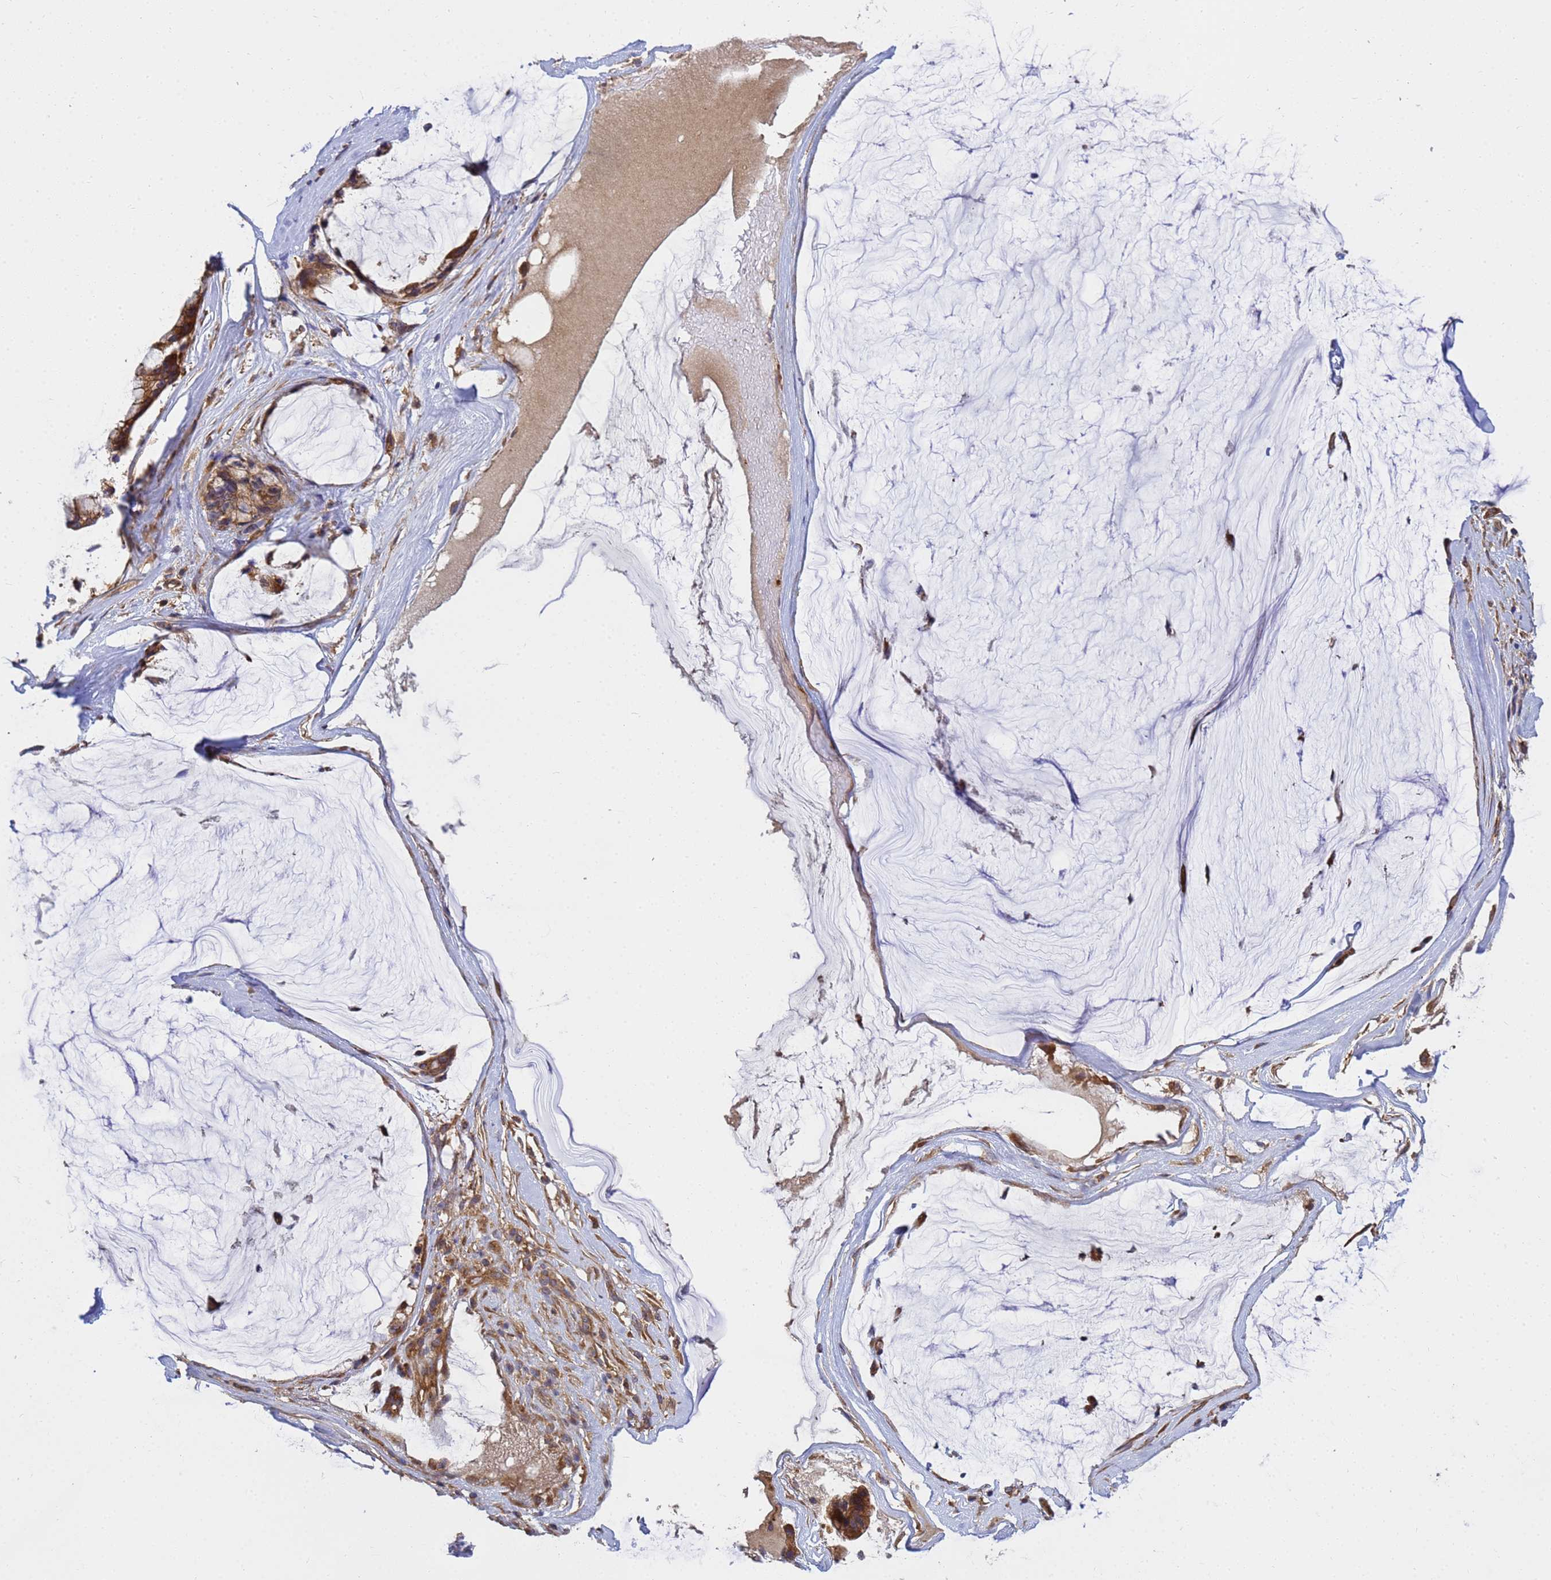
{"staining": {"intensity": "strong", "quantity": ">75%", "location": "cytoplasmic/membranous"}, "tissue": "ovarian cancer", "cell_type": "Tumor cells", "image_type": "cancer", "snomed": [{"axis": "morphology", "description": "Cystadenocarcinoma, mucinous, NOS"}, {"axis": "topography", "description": "Ovary"}], "caption": "Ovarian cancer (mucinous cystadenocarcinoma) was stained to show a protein in brown. There is high levels of strong cytoplasmic/membranous positivity in approximately >75% of tumor cells. Ihc stains the protein of interest in brown and the nuclei are stained blue.", "gene": "BECN1", "patient": {"sex": "female", "age": 39}}